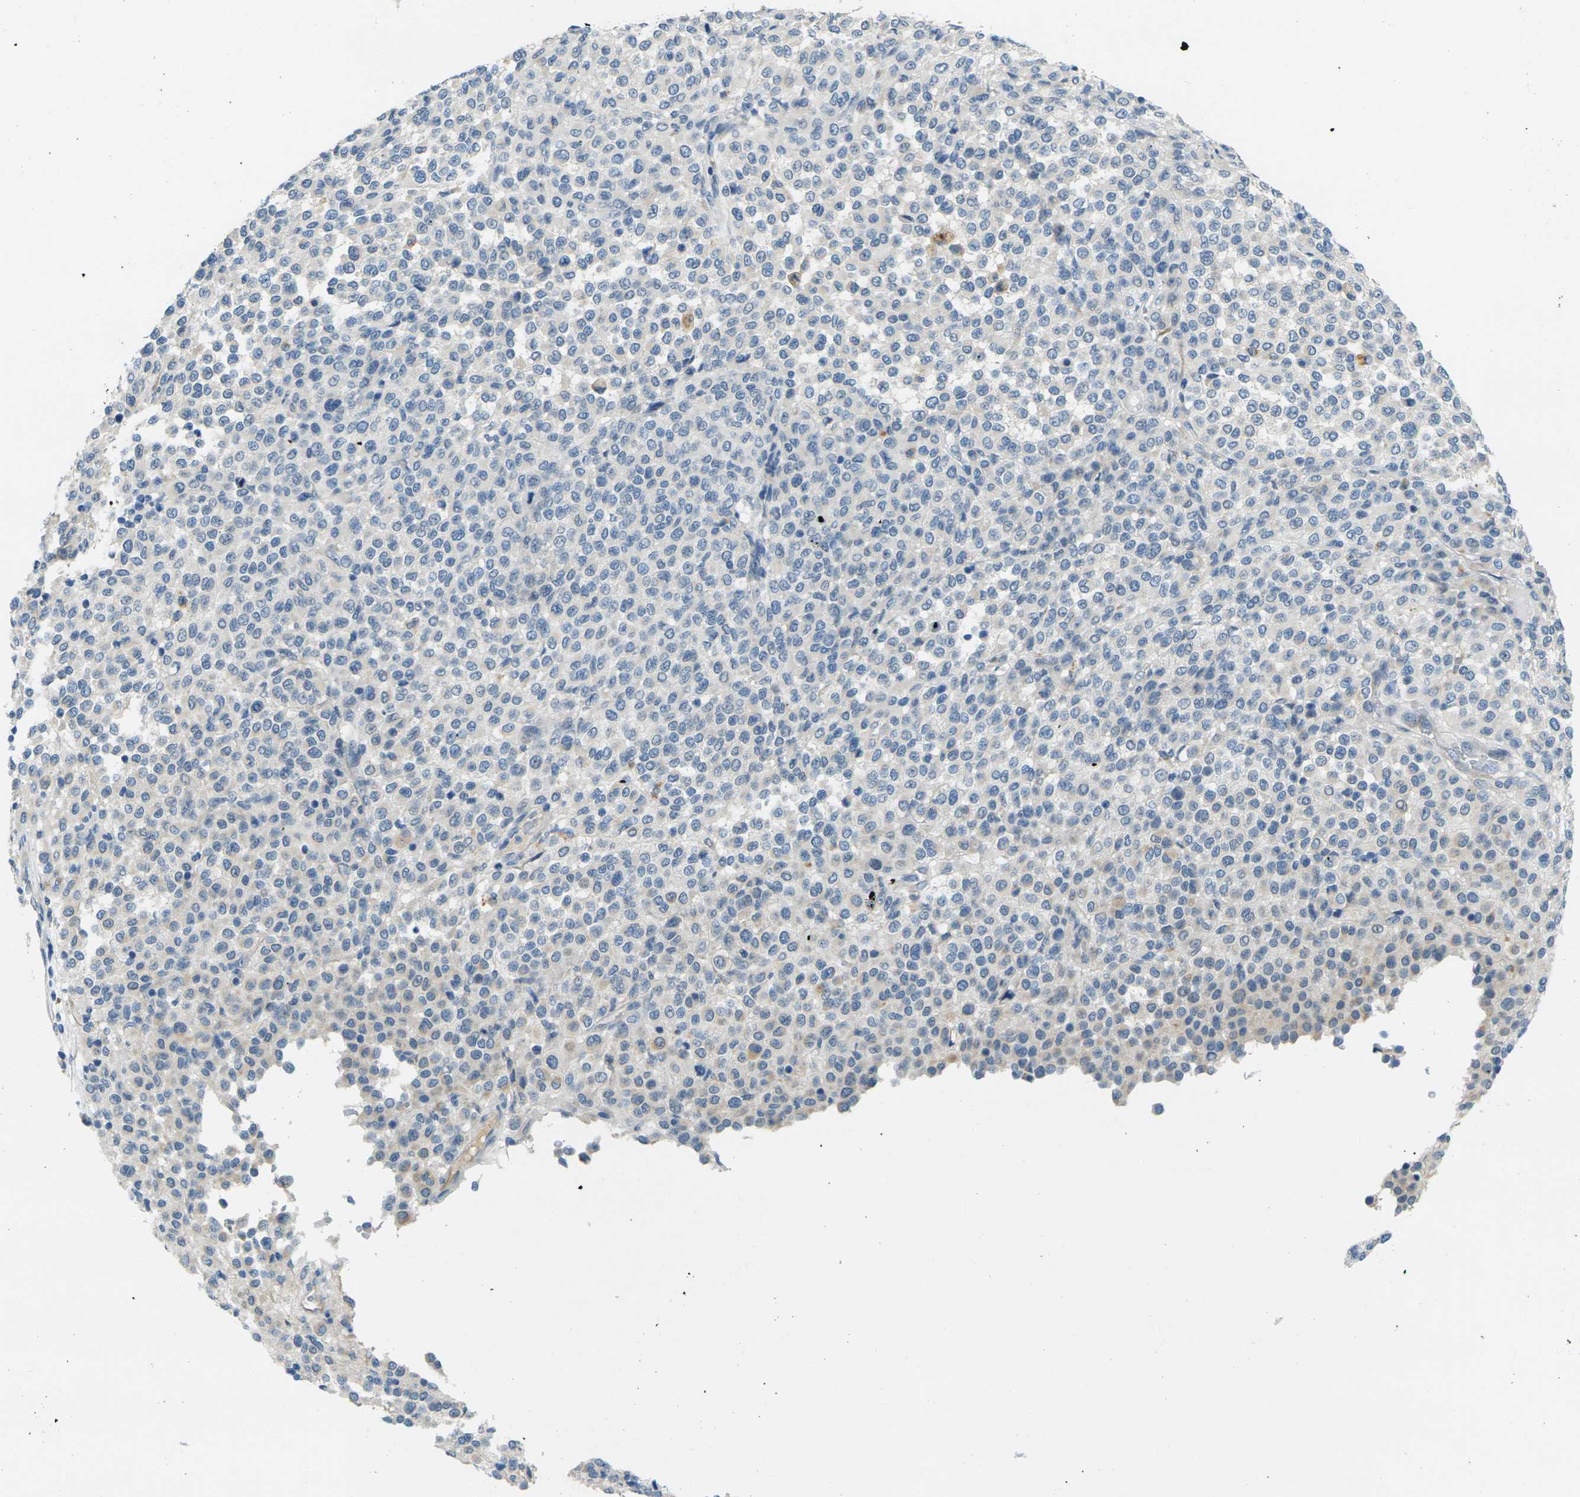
{"staining": {"intensity": "negative", "quantity": "none", "location": "none"}, "tissue": "melanoma", "cell_type": "Tumor cells", "image_type": "cancer", "snomed": [{"axis": "morphology", "description": "Malignant melanoma, Metastatic site"}, {"axis": "topography", "description": "Pancreas"}], "caption": "A histopathology image of human melanoma is negative for staining in tumor cells.", "gene": "CYP2C8", "patient": {"sex": "female", "age": 30}}